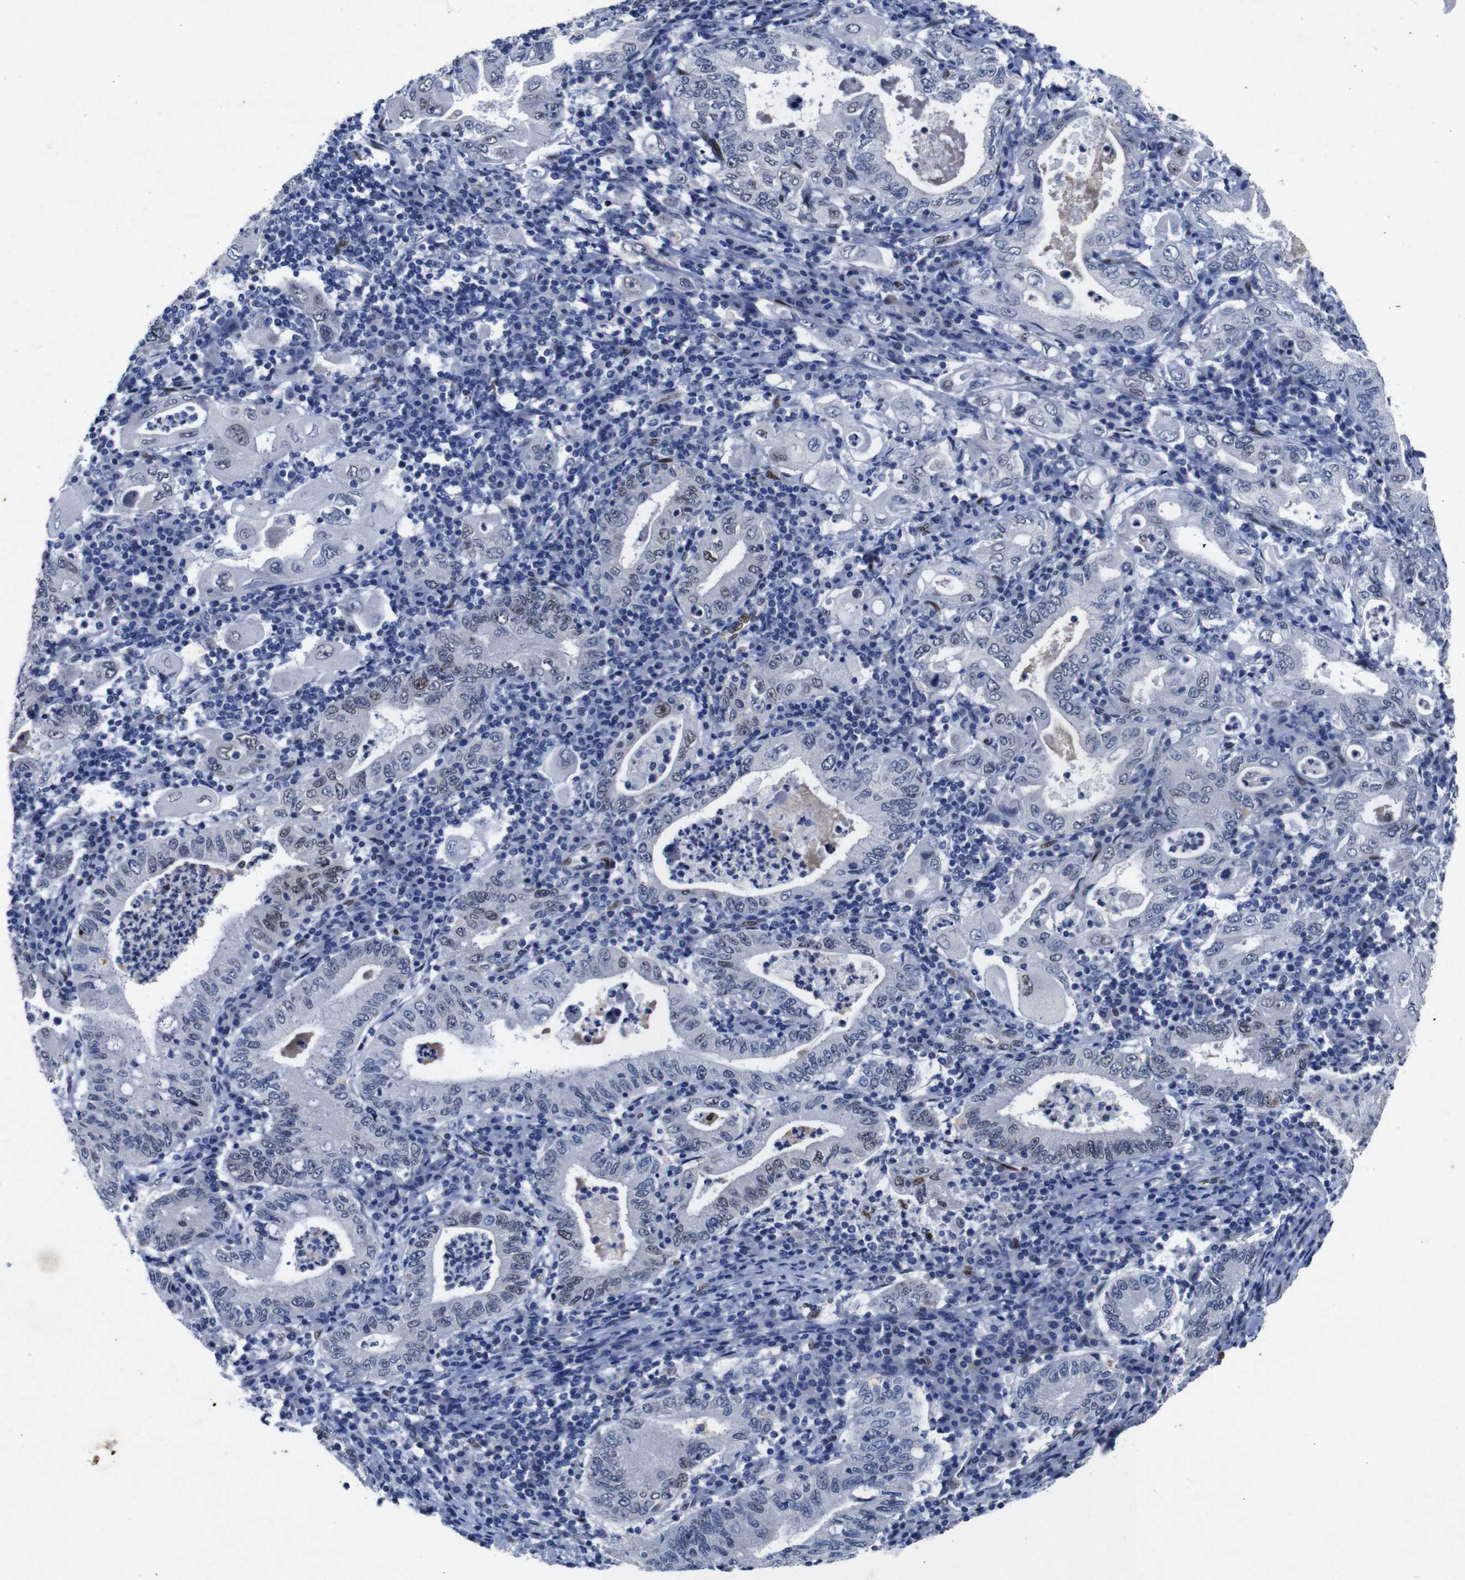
{"staining": {"intensity": "weak", "quantity": "<25%", "location": "nuclear"}, "tissue": "stomach cancer", "cell_type": "Tumor cells", "image_type": "cancer", "snomed": [{"axis": "morphology", "description": "Normal tissue, NOS"}, {"axis": "morphology", "description": "Adenocarcinoma, NOS"}, {"axis": "topography", "description": "Esophagus"}, {"axis": "topography", "description": "Stomach, upper"}, {"axis": "topography", "description": "Peripheral nerve tissue"}], "caption": "Immunohistochemical staining of stomach cancer shows no significant expression in tumor cells.", "gene": "FOSL2", "patient": {"sex": "male", "age": 62}}